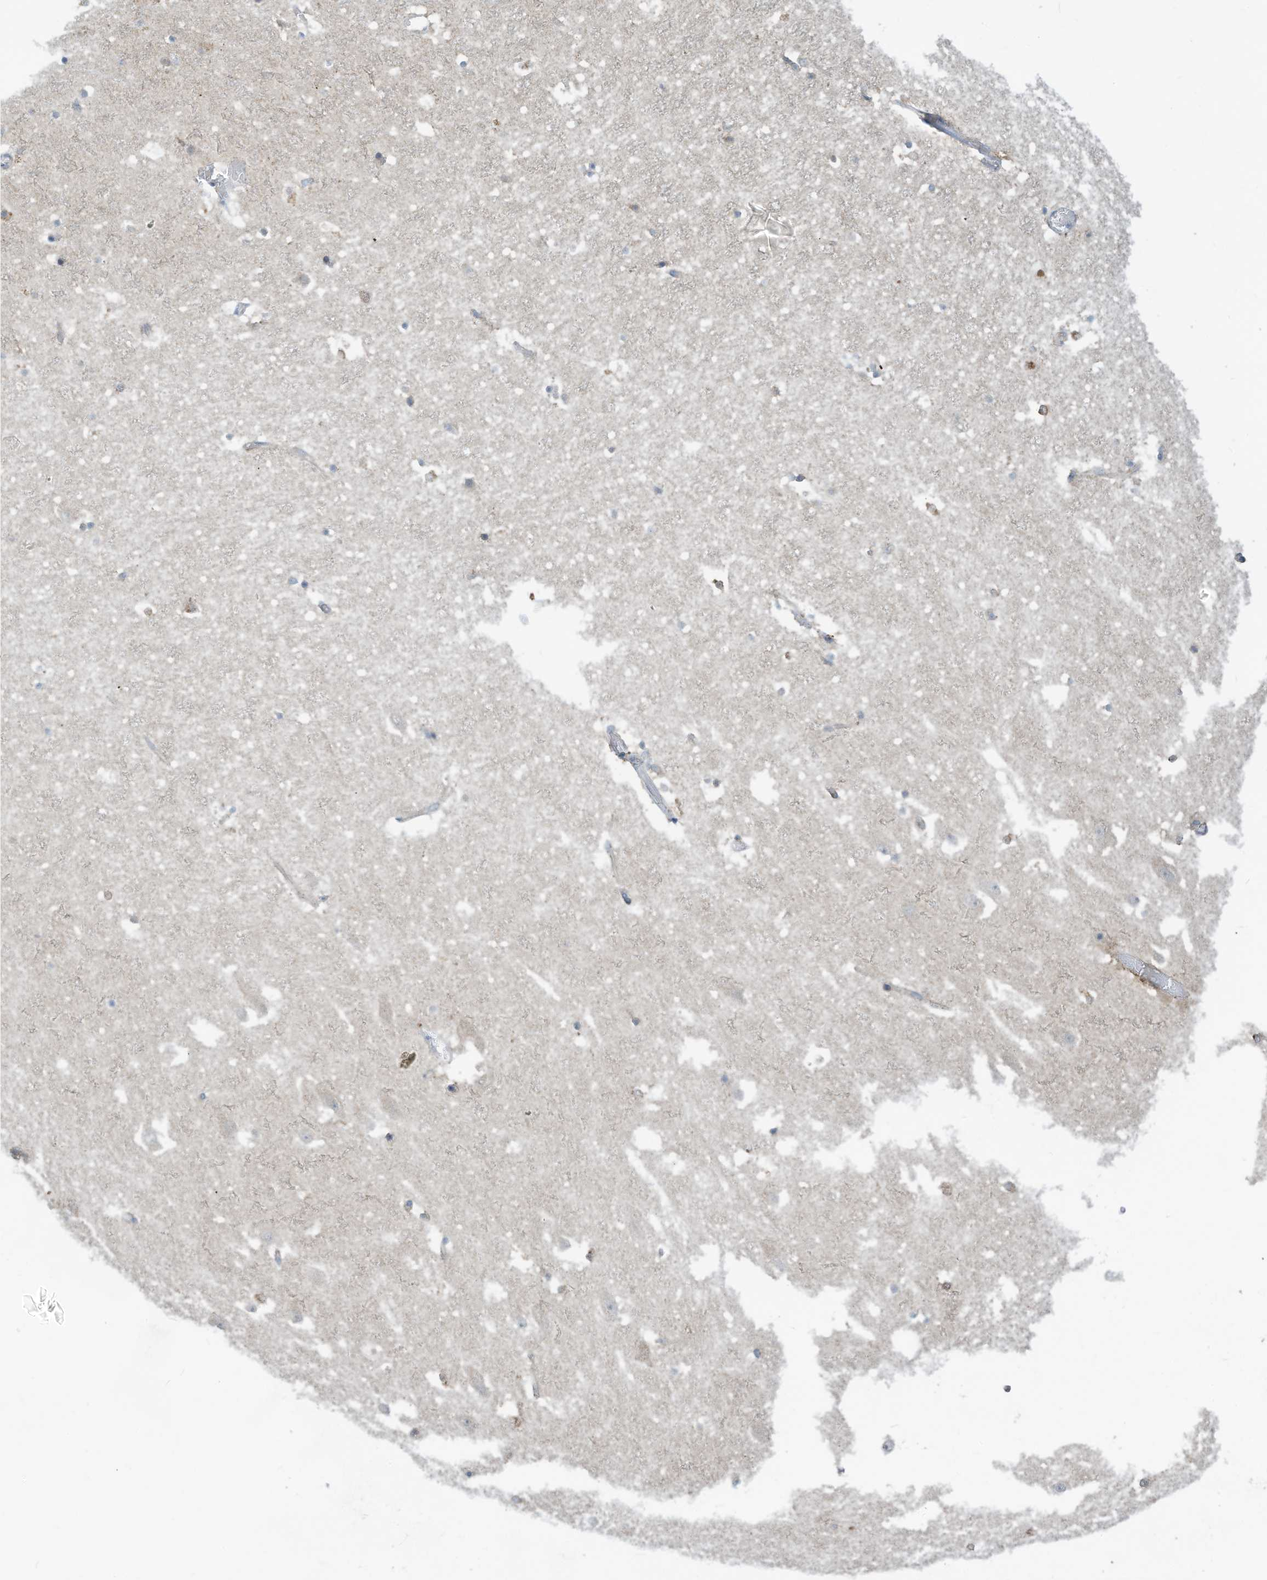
{"staining": {"intensity": "negative", "quantity": "none", "location": "none"}, "tissue": "hippocampus", "cell_type": "Glial cells", "image_type": "normal", "snomed": [{"axis": "morphology", "description": "Normal tissue, NOS"}, {"axis": "topography", "description": "Hippocampus"}], "caption": "There is no significant staining in glial cells of hippocampus. The staining was performed using DAB to visualize the protein expression in brown, while the nuclei were stained in blue with hematoxylin (Magnification: 20x).", "gene": "SCGB1D2", "patient": {"sex": "female", "age": 52}}